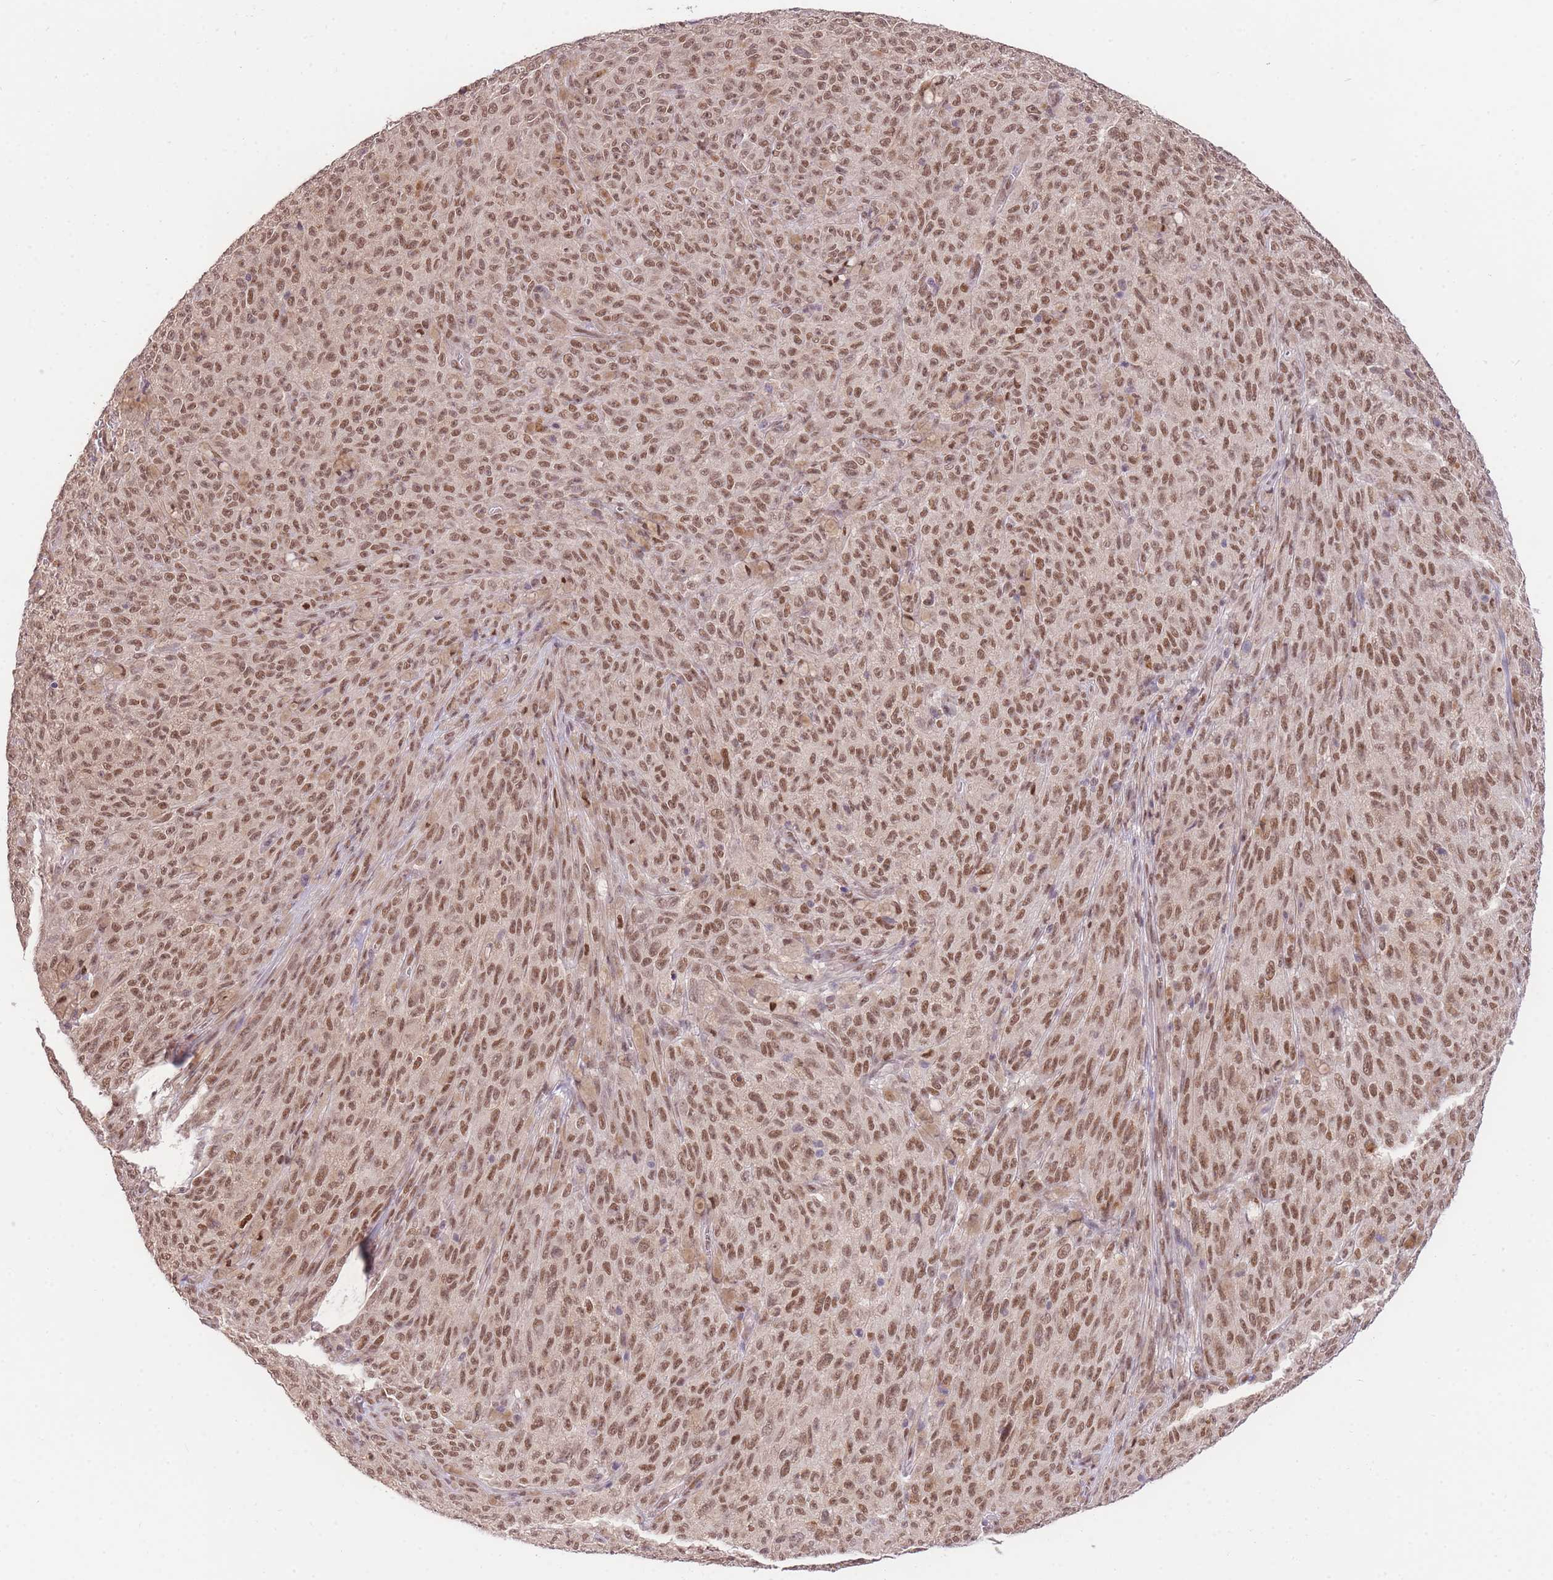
{"staining": {"intensity": "moderate", "quantity": ">75%", "location": "nuclear"}, "tissue": "melanoma", "cell_type": "Tumor cells", "image_type": "cancer", "snomed": [{"axis": "morphology", "description": "Malignant melanoma, NOS"}, {"axis": "topography", "description": "Skin"}], "caption": "IHC micrograph of melanoma stained for a protein (brown), which shows medium levels of moderate nuclear positivity in approximately >75% of tumor cells.", "gene": "UBXN7", "patient": {"sex": "female", "age": 82}}